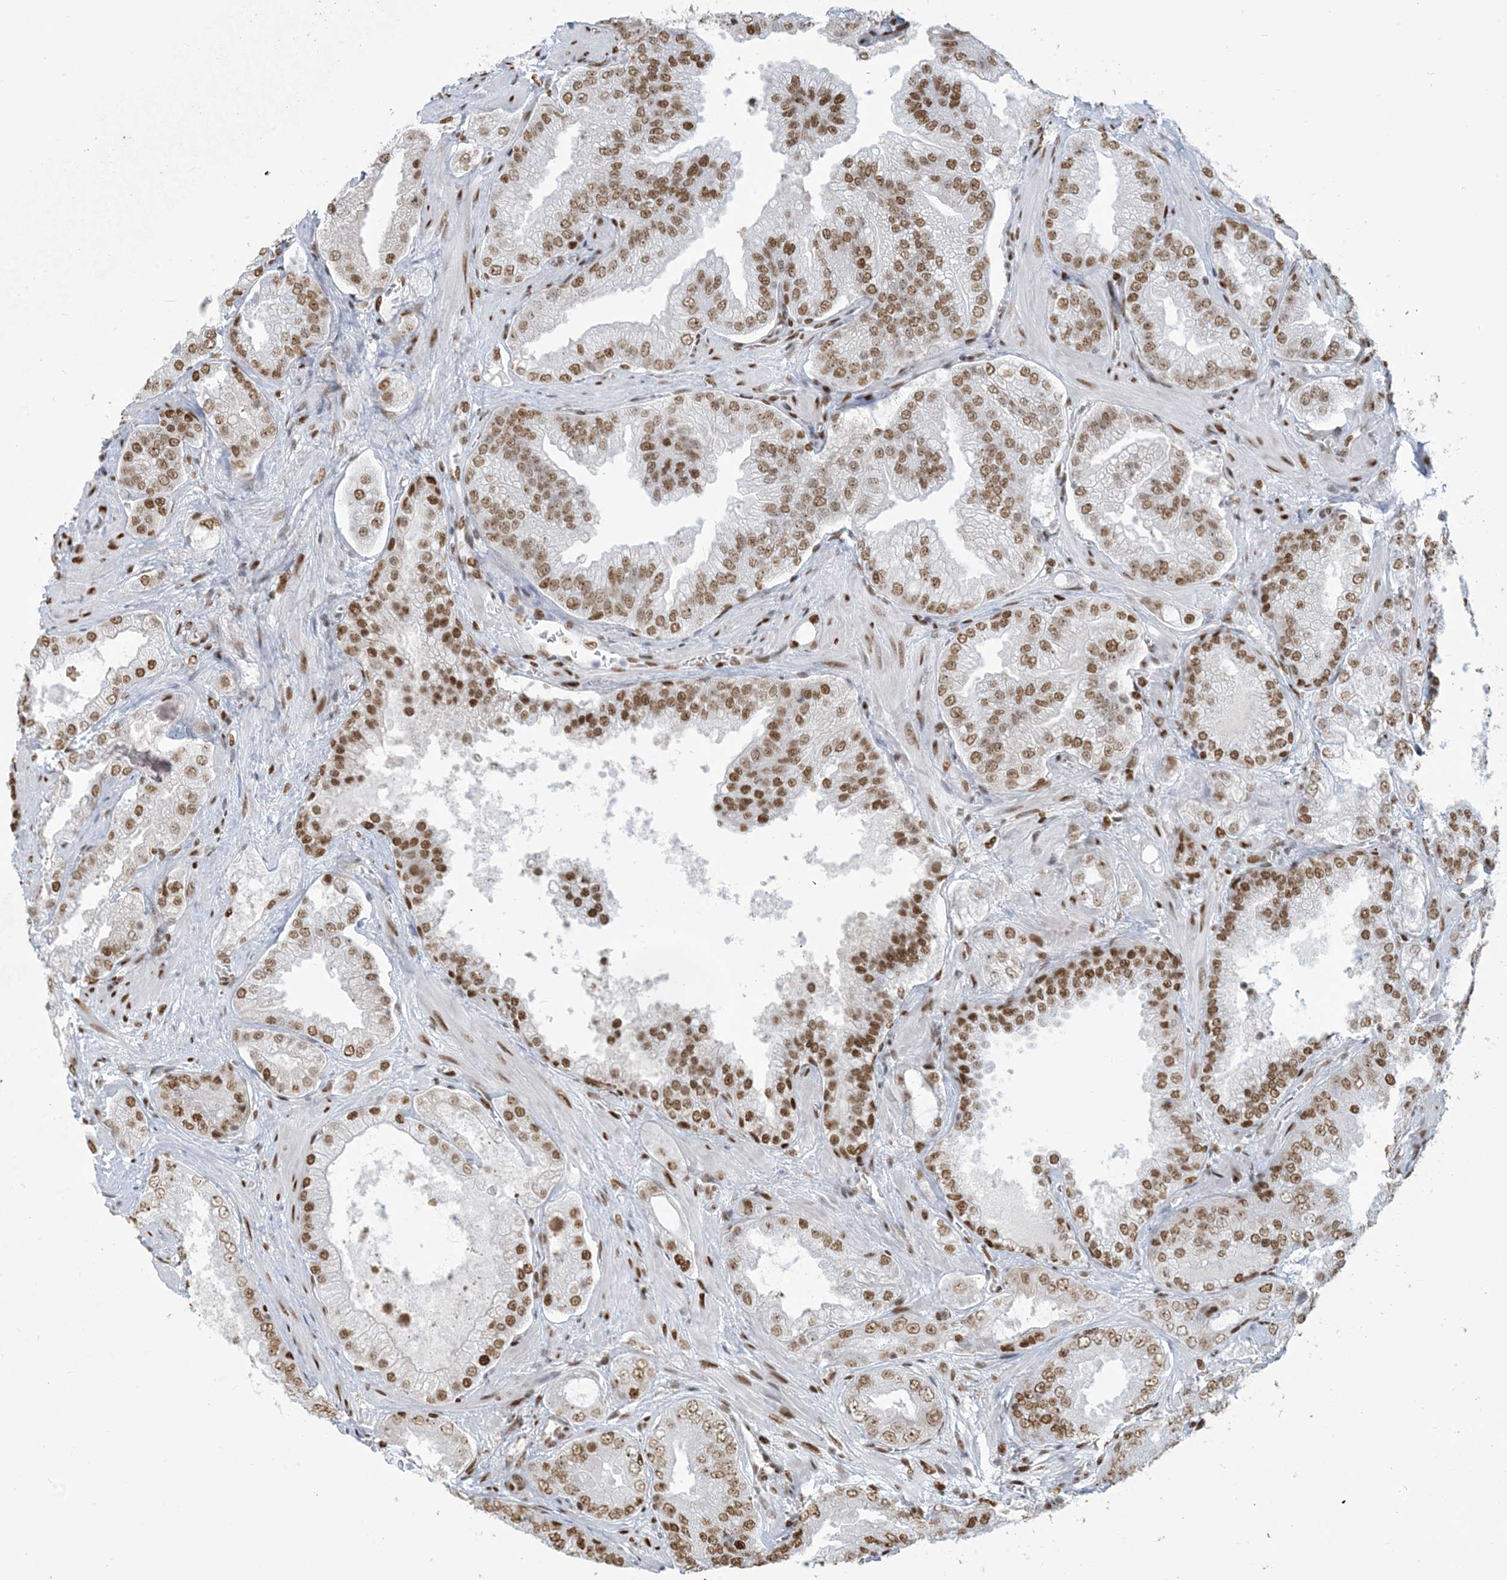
{"staining": {"intensity": "moderate", "quantity": ">75%", "location": "nuclear"}, "tissue": "prostate cancer", "cell_type": "Tumor cells", "image_type": "cancer", "snomed": [{"axis": "morphology", "description": "Adenocarcinoma, High grade"}, {"axis": "topography", "description": "Prostate"}], "caption": "IHC image of prostate cancer (high-grade adenocarcinoma) stained for a protein (brown), which exhibits medium levels of moderate nuclear positivity in about >75% of tumor cells.", "gene": "STAG1", "patient": {"sex": "male", "age": 58}}